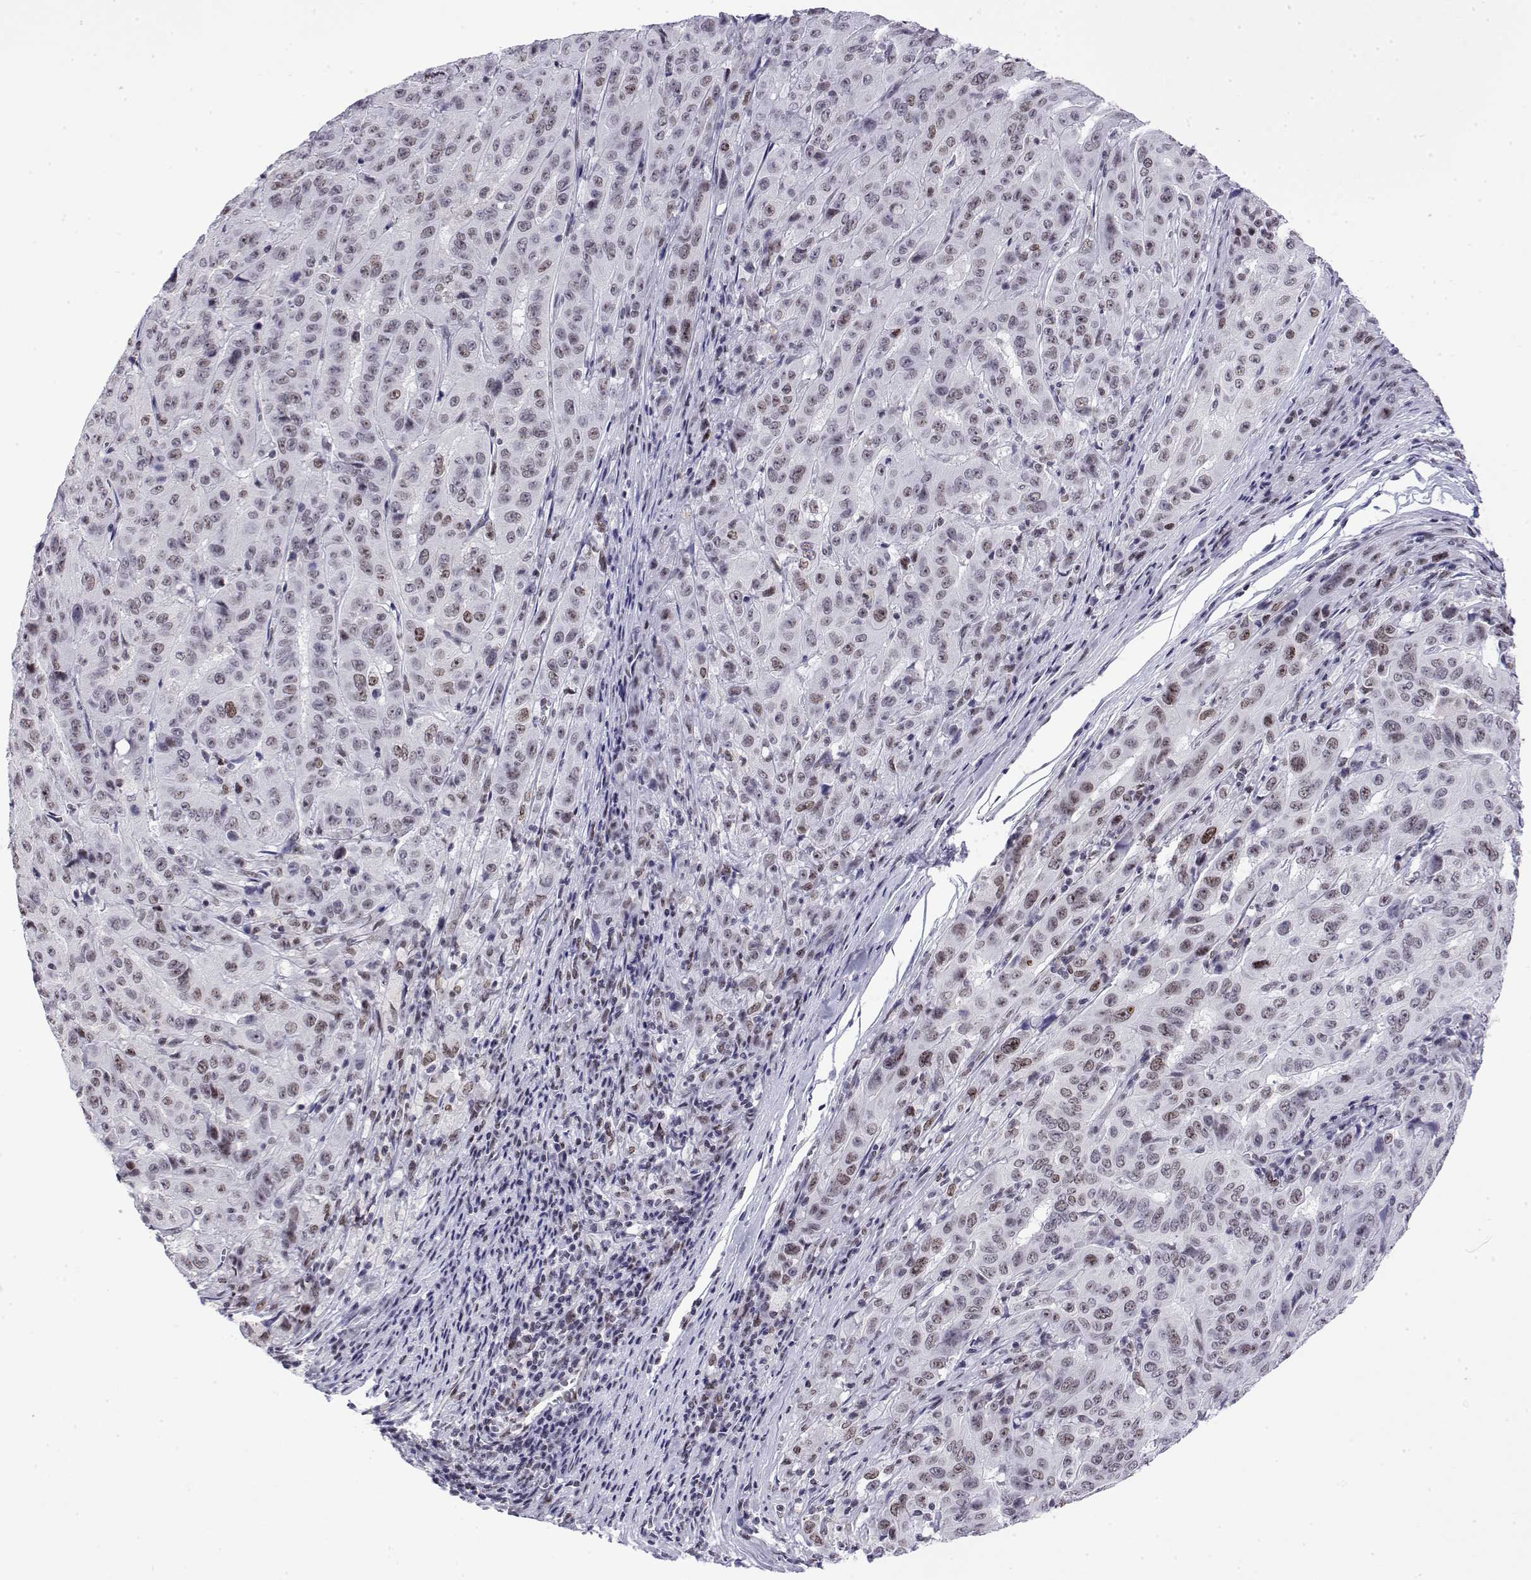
{"staining": {"intensity": "weak", "quantity": ">75%", "location": "nuclear"}, "tissue": "pancreatic cancer", "cell_type": "Tumor cells", "image_type": "cancer", "snomed": [{"axis": "morphology", "description": "Adenocarcinoma, NOS"}, {"axis": "topography", "description": "Pancreas"}], "caption": "An immunohistochemistry (IHC) micrograph of neoplastic tissue is shown. Protein staining in brown shows weak nuclear positivity in pancreatic adenocarcinoma within tumor cells. (Brightfield microscopy of DAB IHC at high magnification).", "gene": "POLDIP3", "patient": {"sex": "male", "age": 63}}